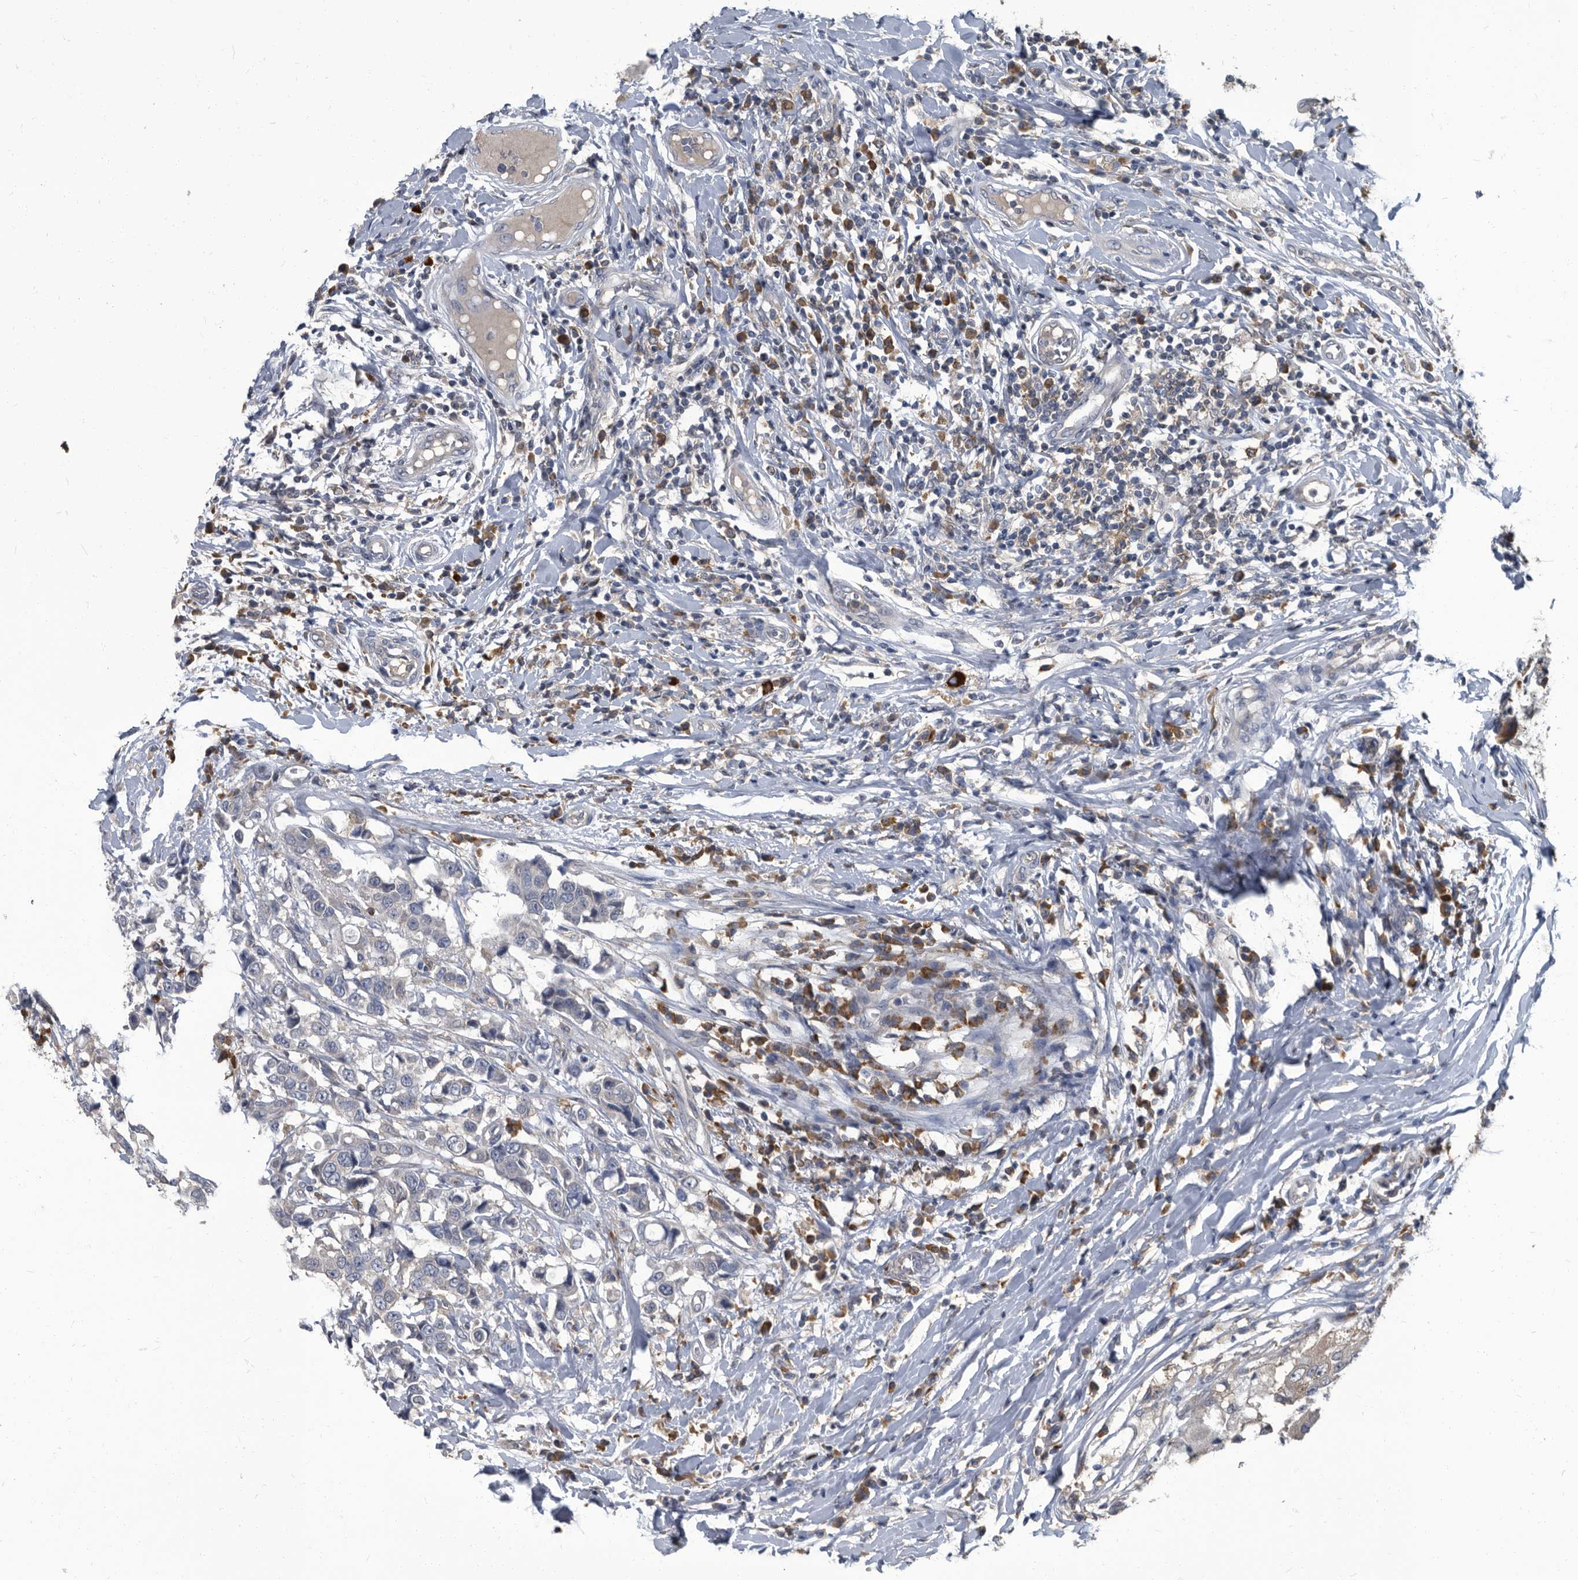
{"staining": {"intensity": "weak", "quantity": "25%-75%", "location": "cytoplasmic/membranous"}, "tissue": "breast cancer", "cell_type": "Tumor cells", "image_type": "cancer", "snomed": [{"axis": "morphology", "description": "Duct carcinoma"}, {"axis": "topography", "description": "Breast"}], "caption": "Human breast invasive ductal carcinoma stained with a brown dye exhibits weak cytoplasmic/membranous positive staining in approximately 25%-75% of tumor cells.", "gene": "CDV3", "patient": {"sex": "female", "age": 27}}